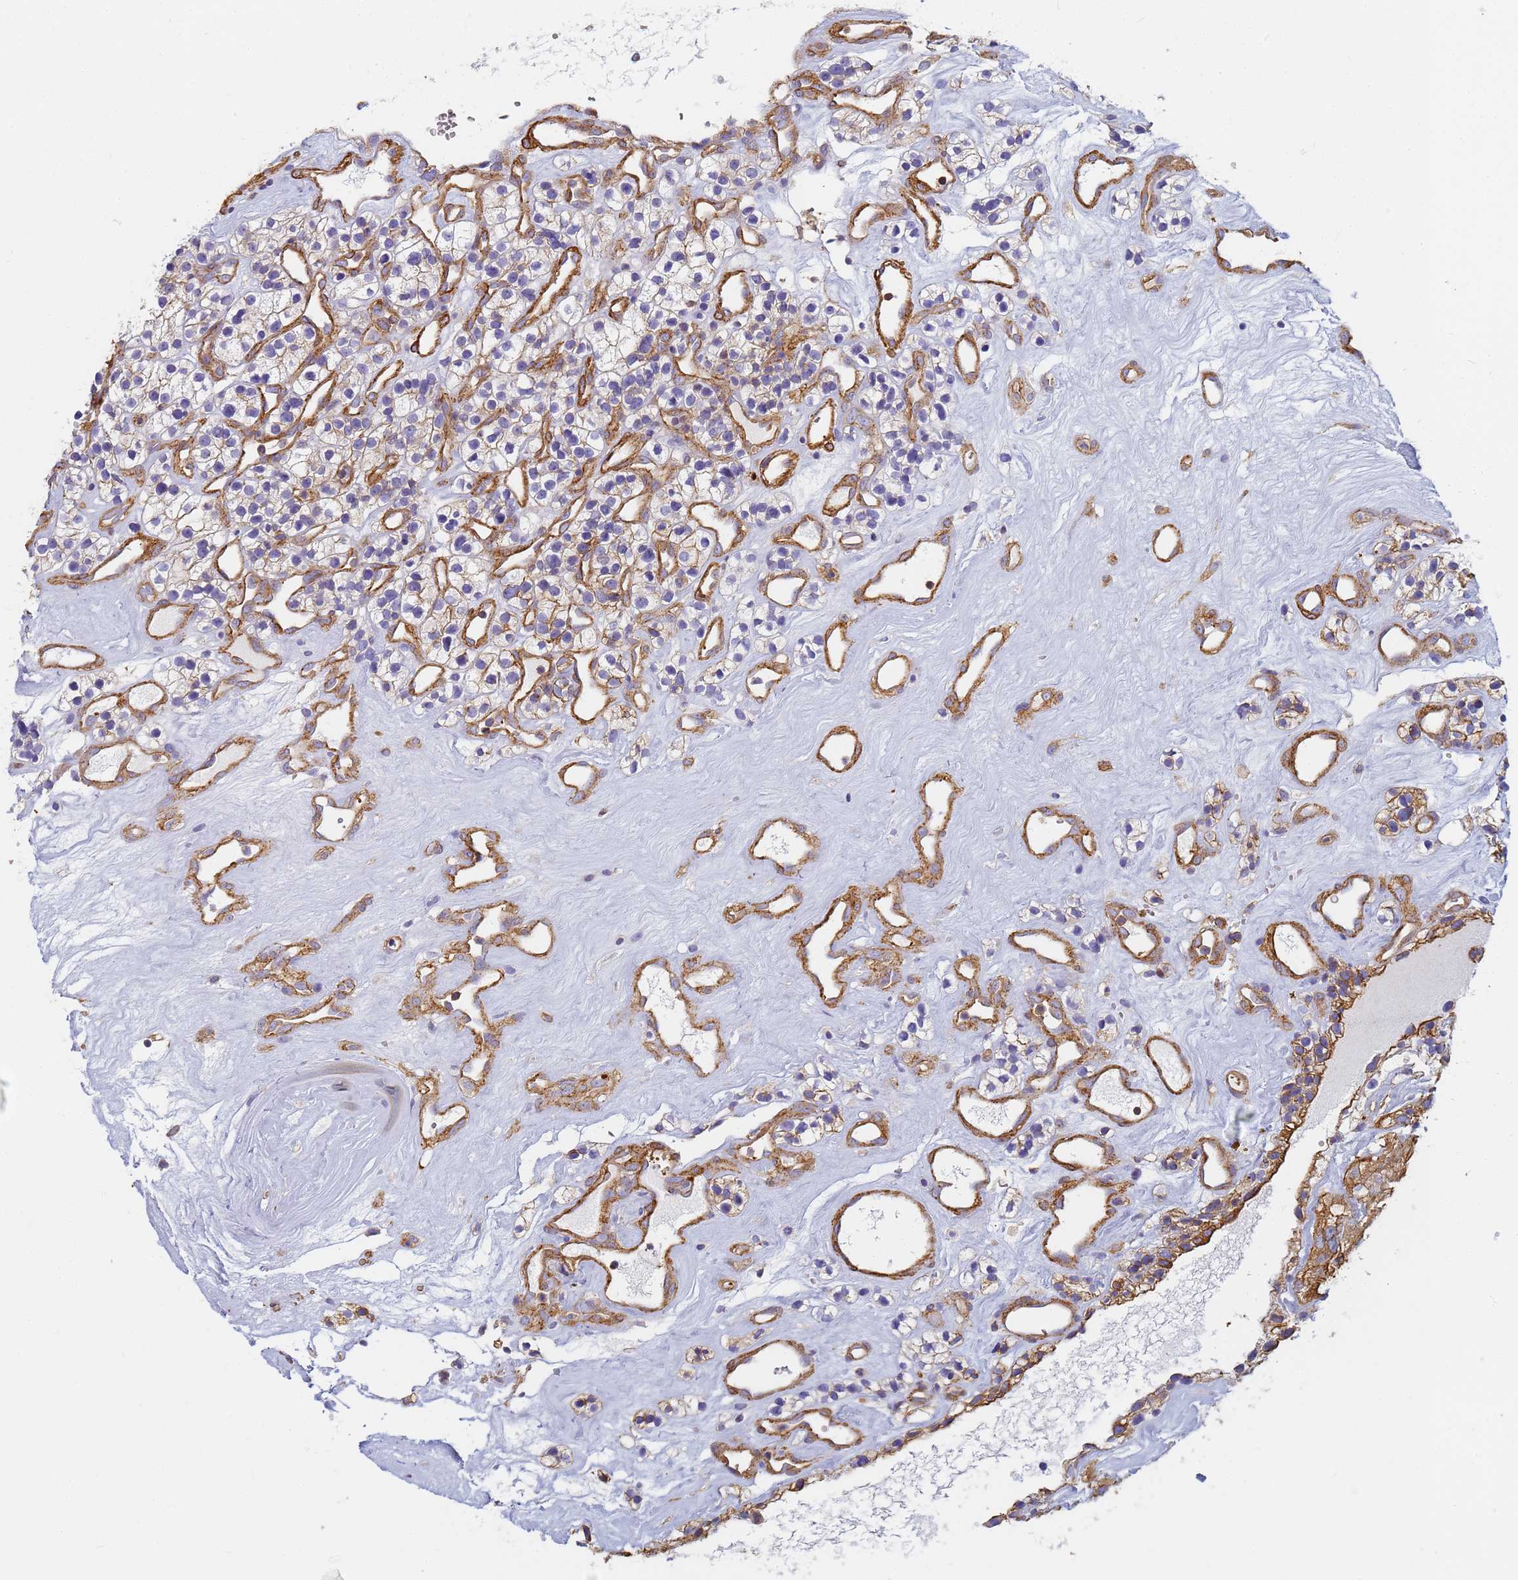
{"staining": {"intensity": "weak", "quantity": "25%-75%", "location": "cytoplasmic/membranous"}, "tissue": "renal cancer", "cell_type": "Tumor cells", "image_type": "cancer", "snomed": [{"axis": "morphology", "description": "Adenocarcinoma, NOS"}, {"axis": "topography", "description": "Kidney"}], "caption": "Tumor cells exhibit low levels of weak cytoplasmic/membranous staining in about 25%-75% of cells in human adenocarcinoma (renal). The staining was performed using DAB (3,3'-diaminobenzidine), with brown indicating positive protein expression. Nuclei are stained blue with hematoxylin.", "gene": "TPM1", "patient": {"sex": "female", "age": 57}}